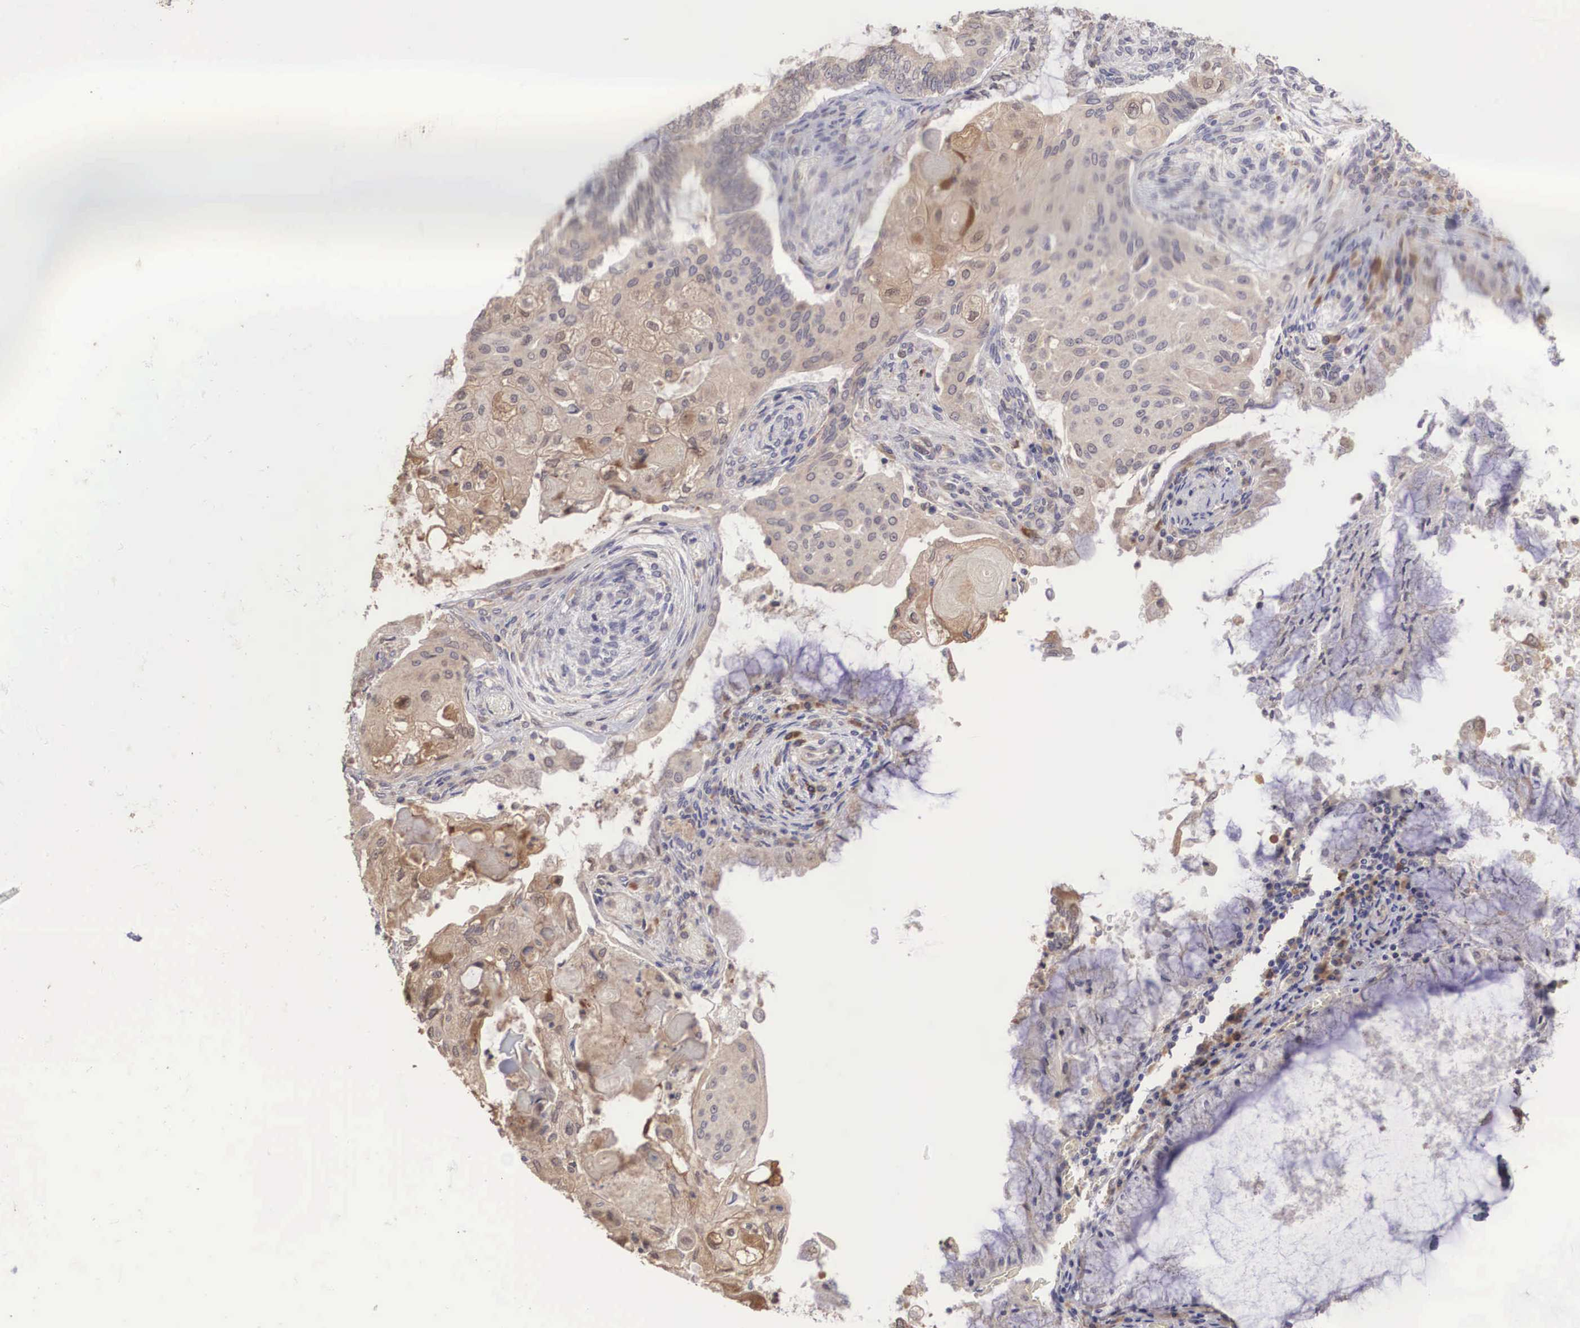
{"staining": {"intensity": "weak", "quantity": ">75%", "location": "cytoplasmic/membranous"}, "tissue": "endometrial cancer", "cell_type": "Tumor cells", "image_type": "cancer", "snomed": [{"axis": "morphology", "description": "Adenocarcinoma, NOS"}, {"axis": "topography", "description": "Endometrium"}], "caption": "About >75% of tumor cells in human endometrial cancer exhibit weak cytoplasmic/membranous protein staining as visualized by brown immunohistochemical staining.", "gene": "DNAJB7", "patient": {"sex": "female", "age": 79}}